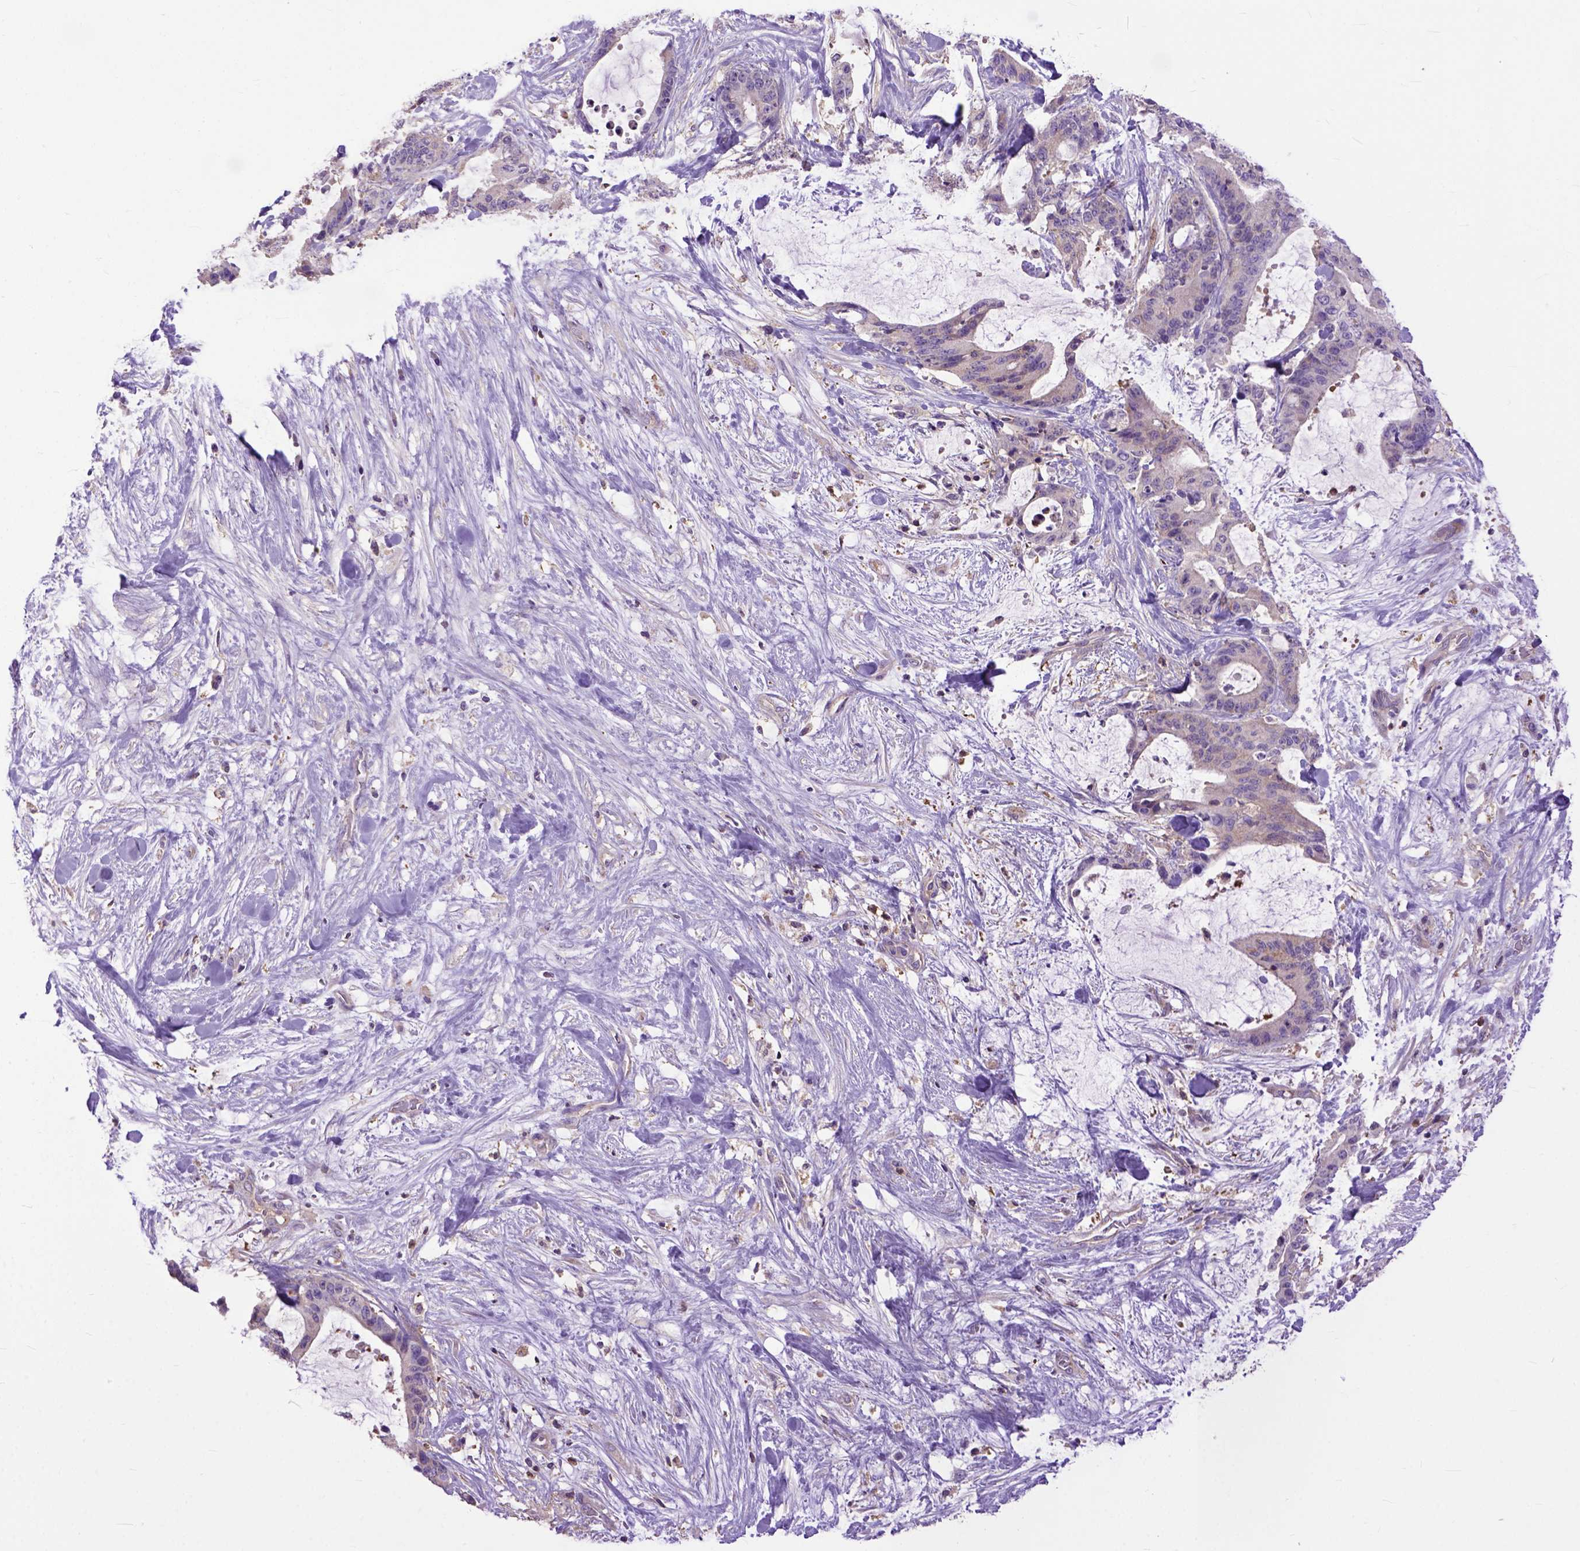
{"staining": {"intensity": "weak", "quantity": "25%-75%", "location": "cytoplasmic/membranous"}, "tissue": "liver cancer", "cell_type": "Tumor cells", "image_type": "cancer", "snomed": [{"axis": "morphology", "description": "Cholangiocarcinoma"}, {"axis": "topography", "description": "Liver"}], "caption": "Liver cholangiocarcinoma was stained to show a protein in brown. There is low levels of weak cytoplasmic/membranous expression in about 25%-75% of tumor cells.", "gene": "NAMPT", "patient": {"sex": "female", "age": 73}}